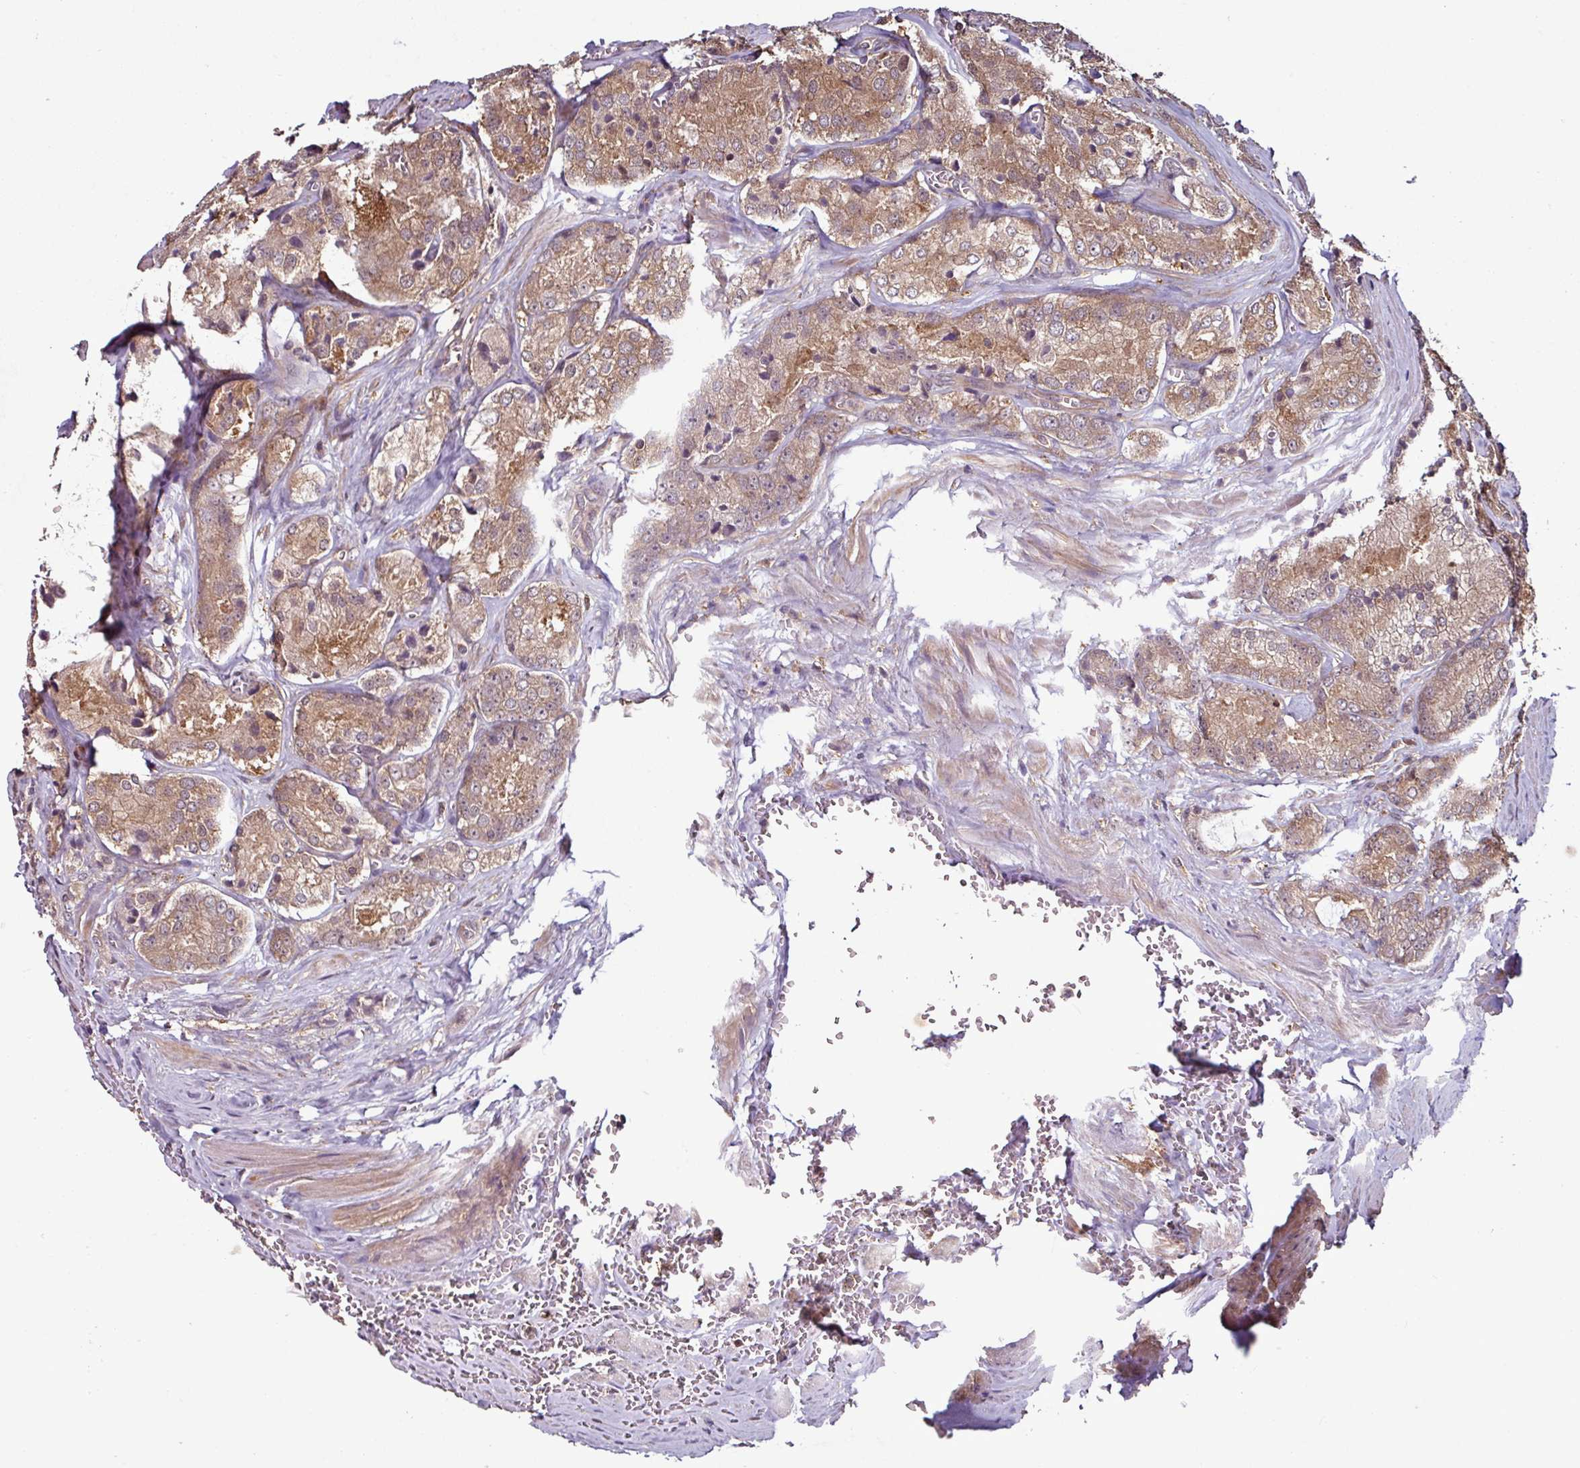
{"staining": {"intensity": "moderate", "quantity": ">75%", "location": "cytoplasmic/membranous"}, "tissue": "prostate cancer", "cell_type": "Tumor cells", "image_type": "cancer", "snomed": [{"axis": "morphology", "description": "Adenocarcinoma, Low grade"}, {"axis": "topography", "description": "Prostate"}], "caption": "Immunohistochemistry (IHC) histopathology image of human prostate cancer stained for a protein (brown), which reveals medium levels of moderate cytoplasmic/membranous expression in about >75% of tumor cells.", "gene": "GNPDA1", "patient": {"sex": "male", "age": 68}}